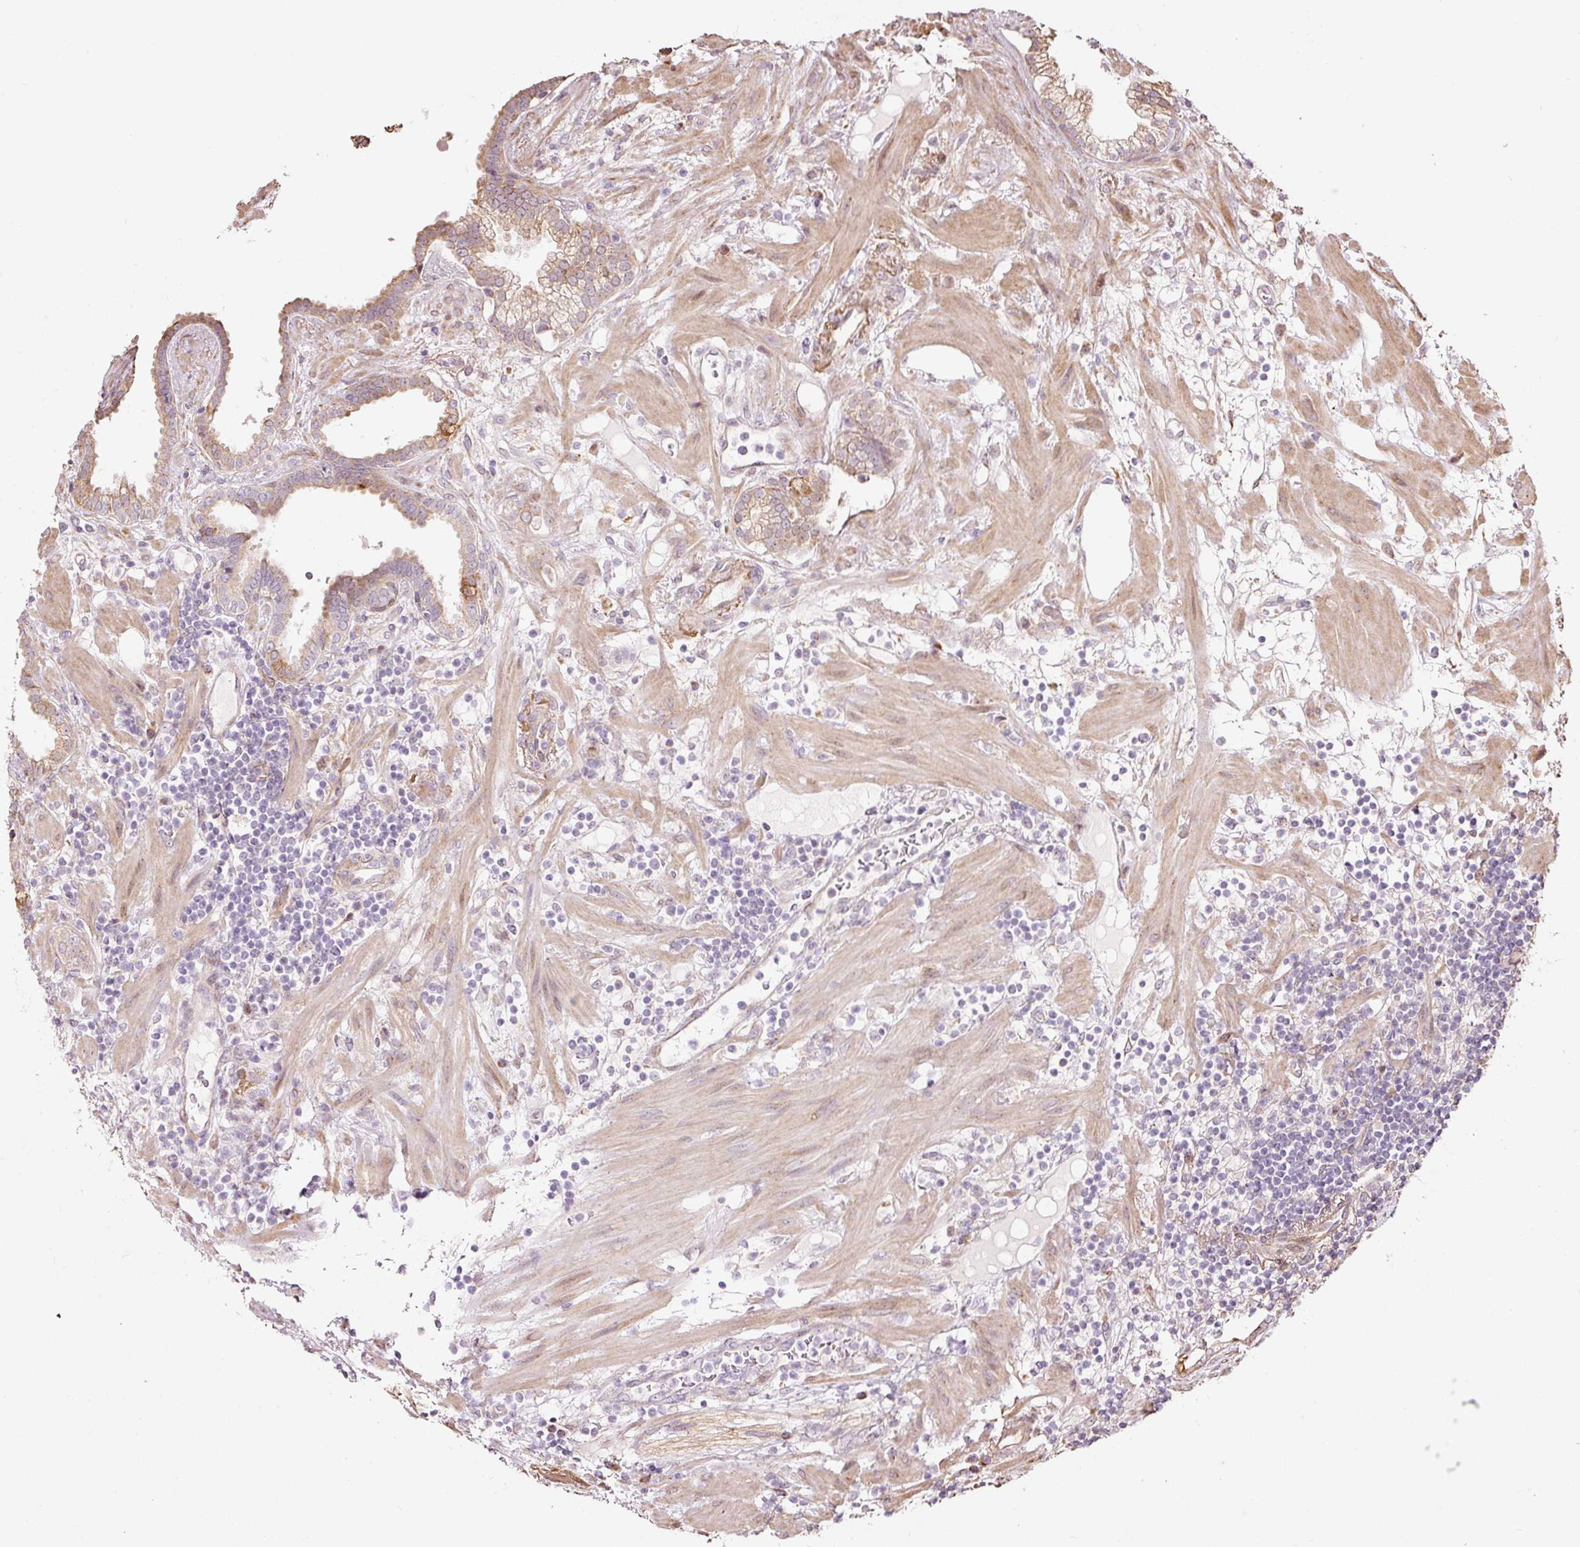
{"staining": {"intensity": "moderate", "quantity": ">75%", "location": "cytoplasmic/membranous"}, "tissue": "prostate cancer", "cell_type": "Tumor cells", "image_type": "cancer", "snomed": [{"axis": "morphology", "description": "Adenocarcinoma, High grade"}, {"axis": "topography", "description": "Prostate"}], "caption": "Protein analysis of prostate cancer tissue shows moderate cytoplasmic/membranous staining in about >75% of tumor cells.", "gene": "ETF1", "patient": {"sex": "male", "age": 63}}